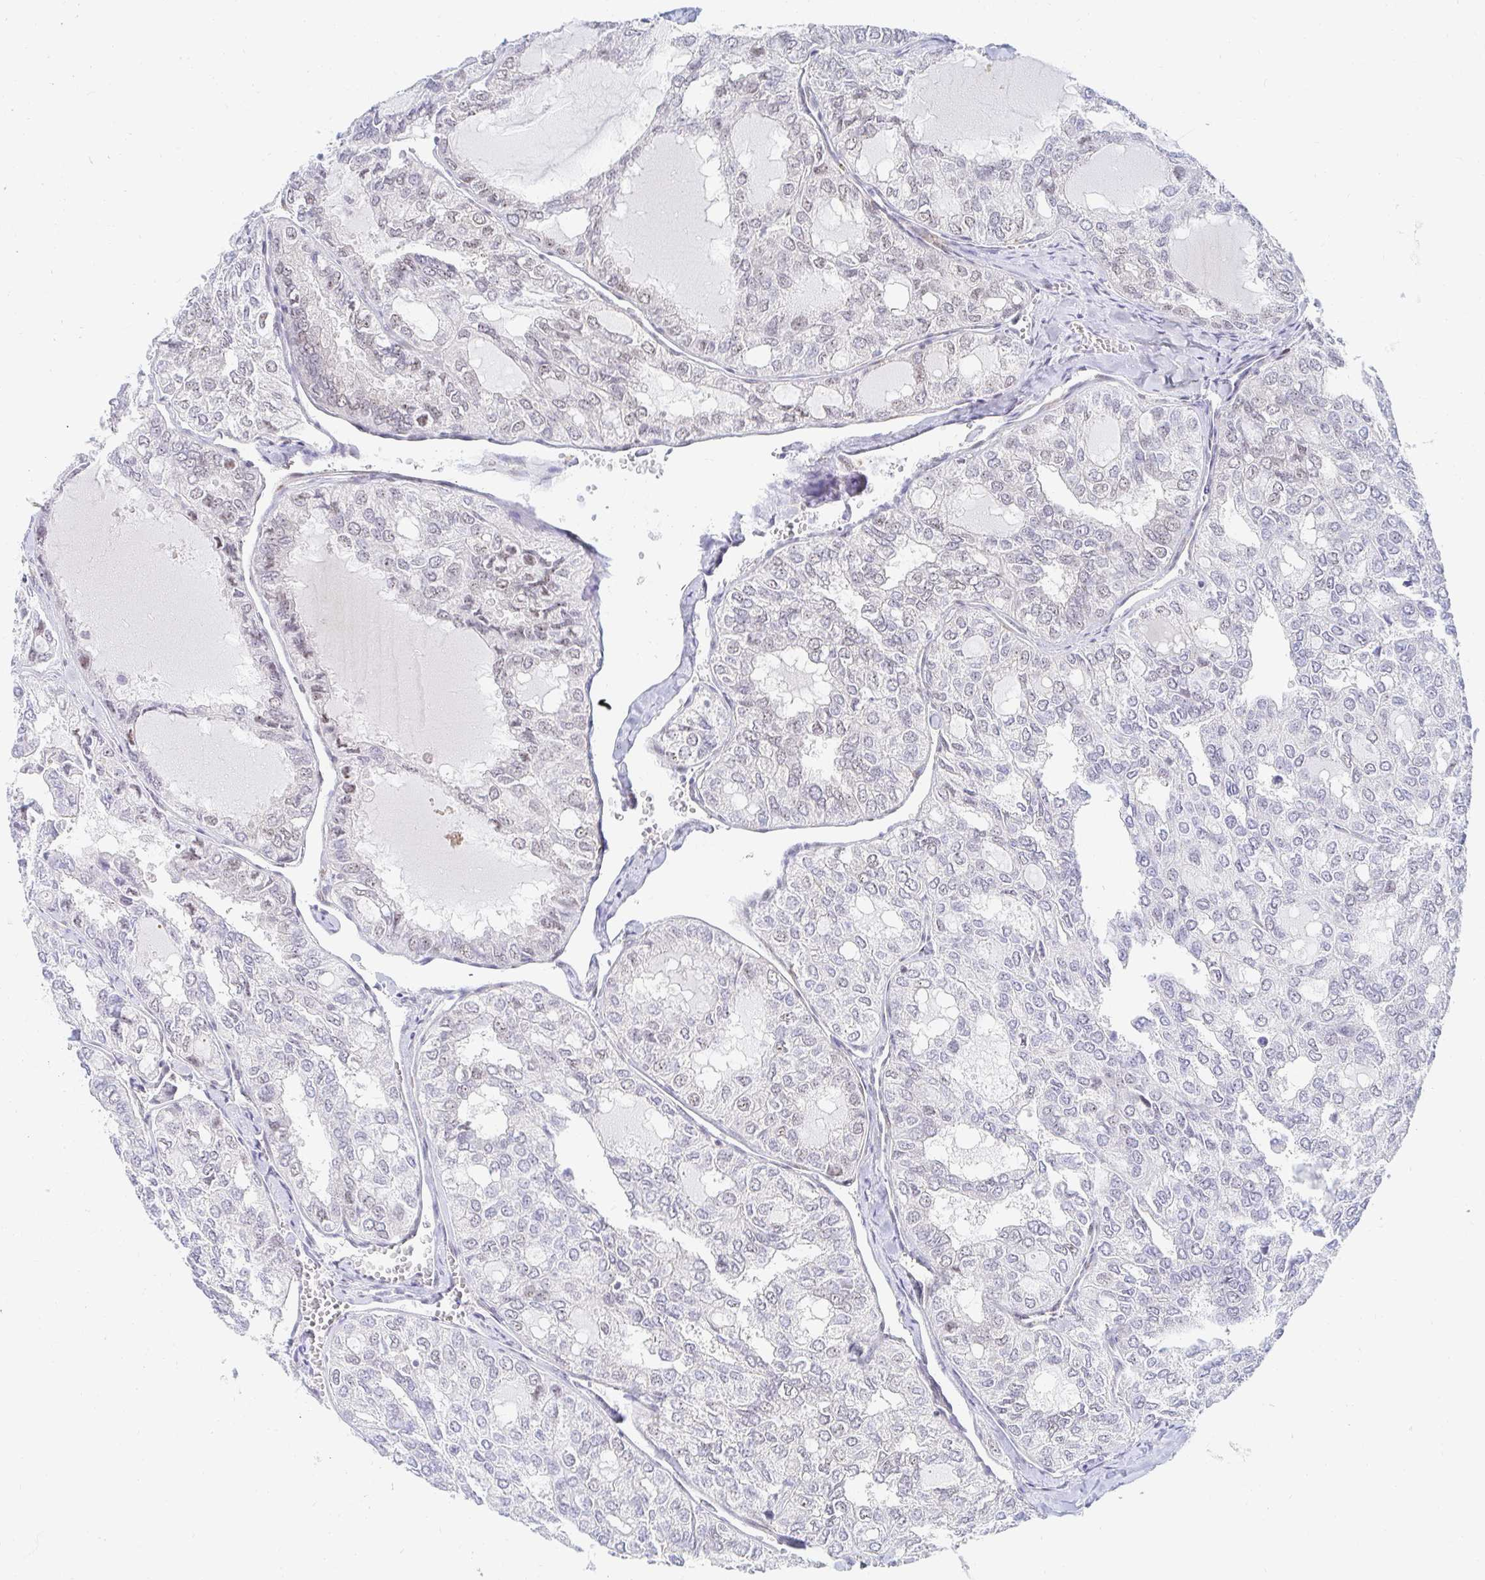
{"staining": {"intensity": "moderate", "quantity": "<25%", "location": "nuclear"}, "tissue": "thyroid cancer", "cell_type": "Tumor cells", "image_type": "cancer", "snomed": [{"axis": "morphology", "description": "Follicular adenoma carcinoma, NOS"}, {"axis": "topography", "description": "Thyroid gland"}], "caption": "Immunohistochemistry (IHC) micrograph of human thyroid cancer (follicular adenoma carcinoma) stained for a protein (brown), which exhibits low levels of moderate nuclear staining in about <25% of tumor cells.", "gene": "COL28A1", "patient": {"sex": "male", "age": 75}}